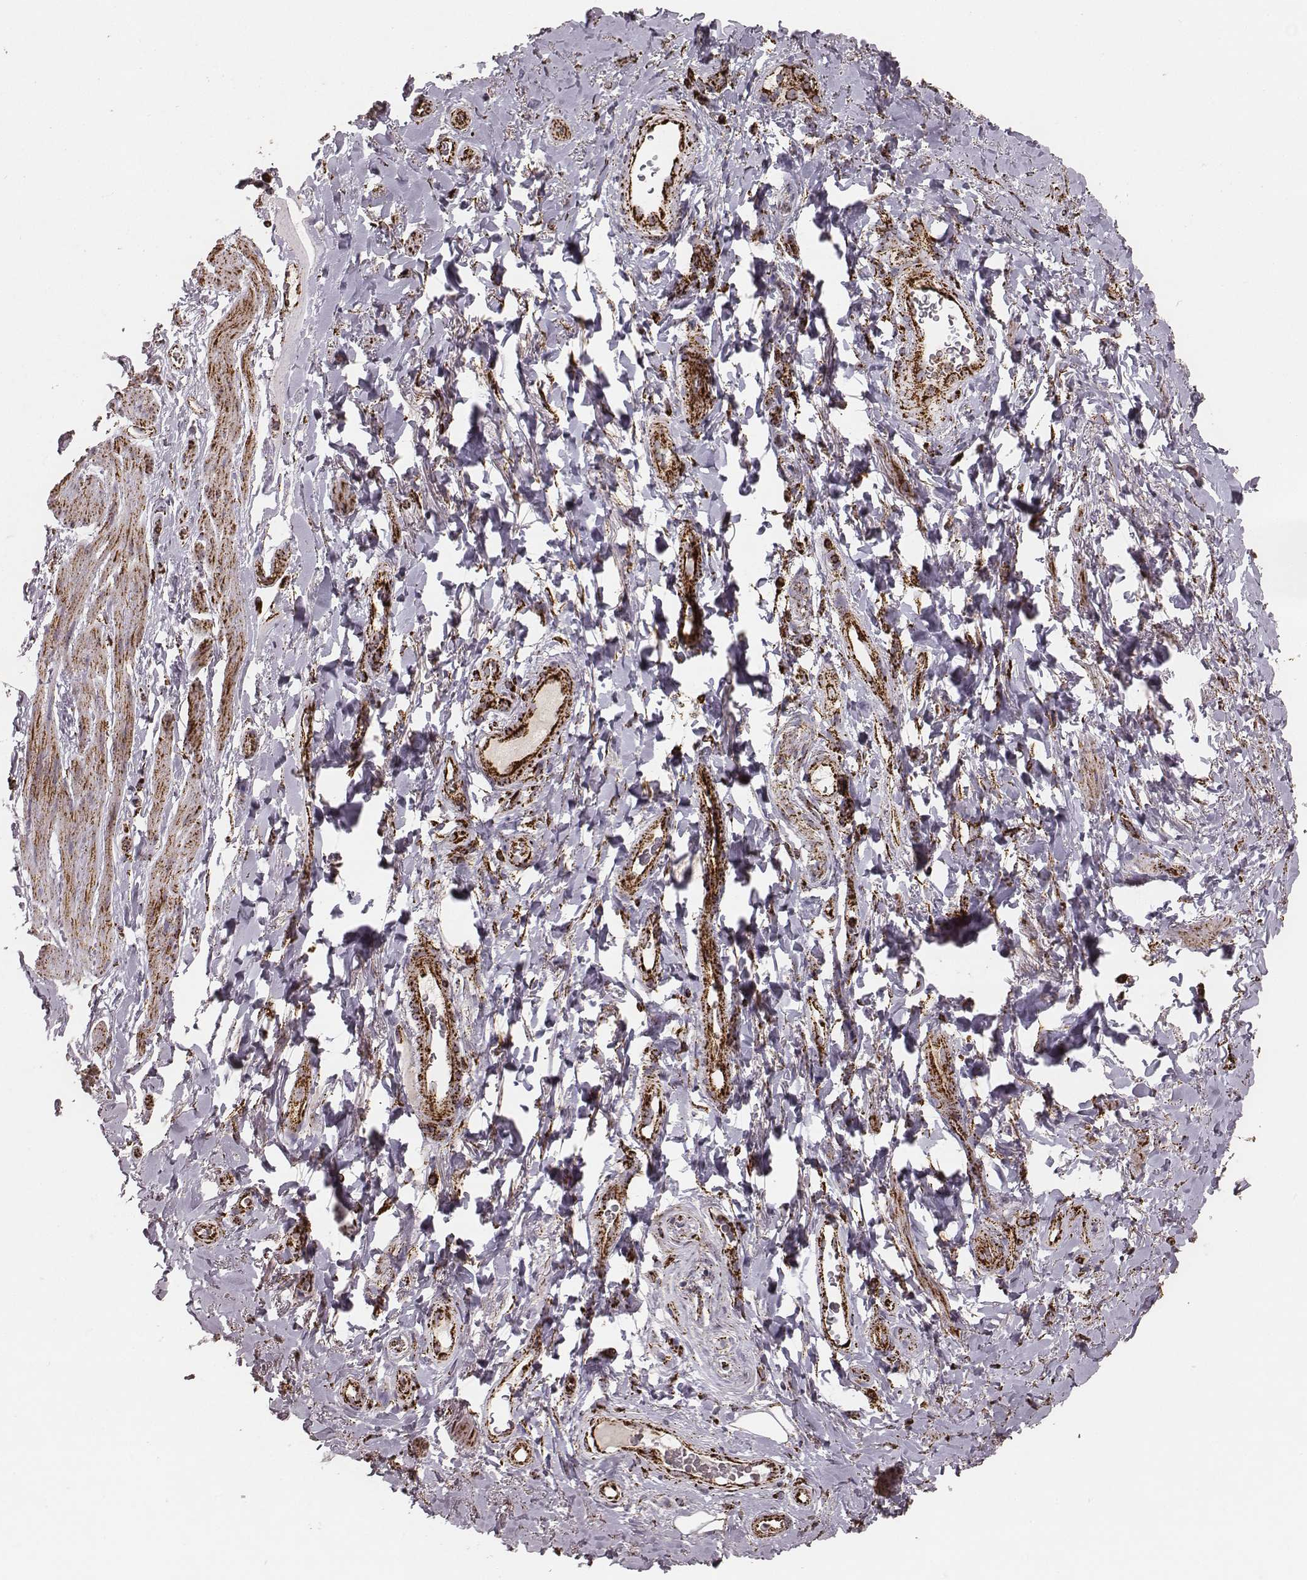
{"staining": {"intensity": "strong", "quantity": ">75%", "location": "cytoplasmic/membranous"}, "tissue": "adipose tissue", "cell_type": "Adipocytes", "image_type": "normal", "snomed": [{"axis": "morphology", "description": "Normal tissue, NOS"}, {"axis": "topography", "description": "Anal"}, {"axis": "topography", "description": "Peripheral nerve tissue"}], "caption": "Immunohistochemical staining of normal human adipose tissue demonstrates high levels of strong cytoplasmic/membranous positivity in about >75% of adipocytes.", "gene": "TUFM", "patient": {"sex": "male", "age": 53}}